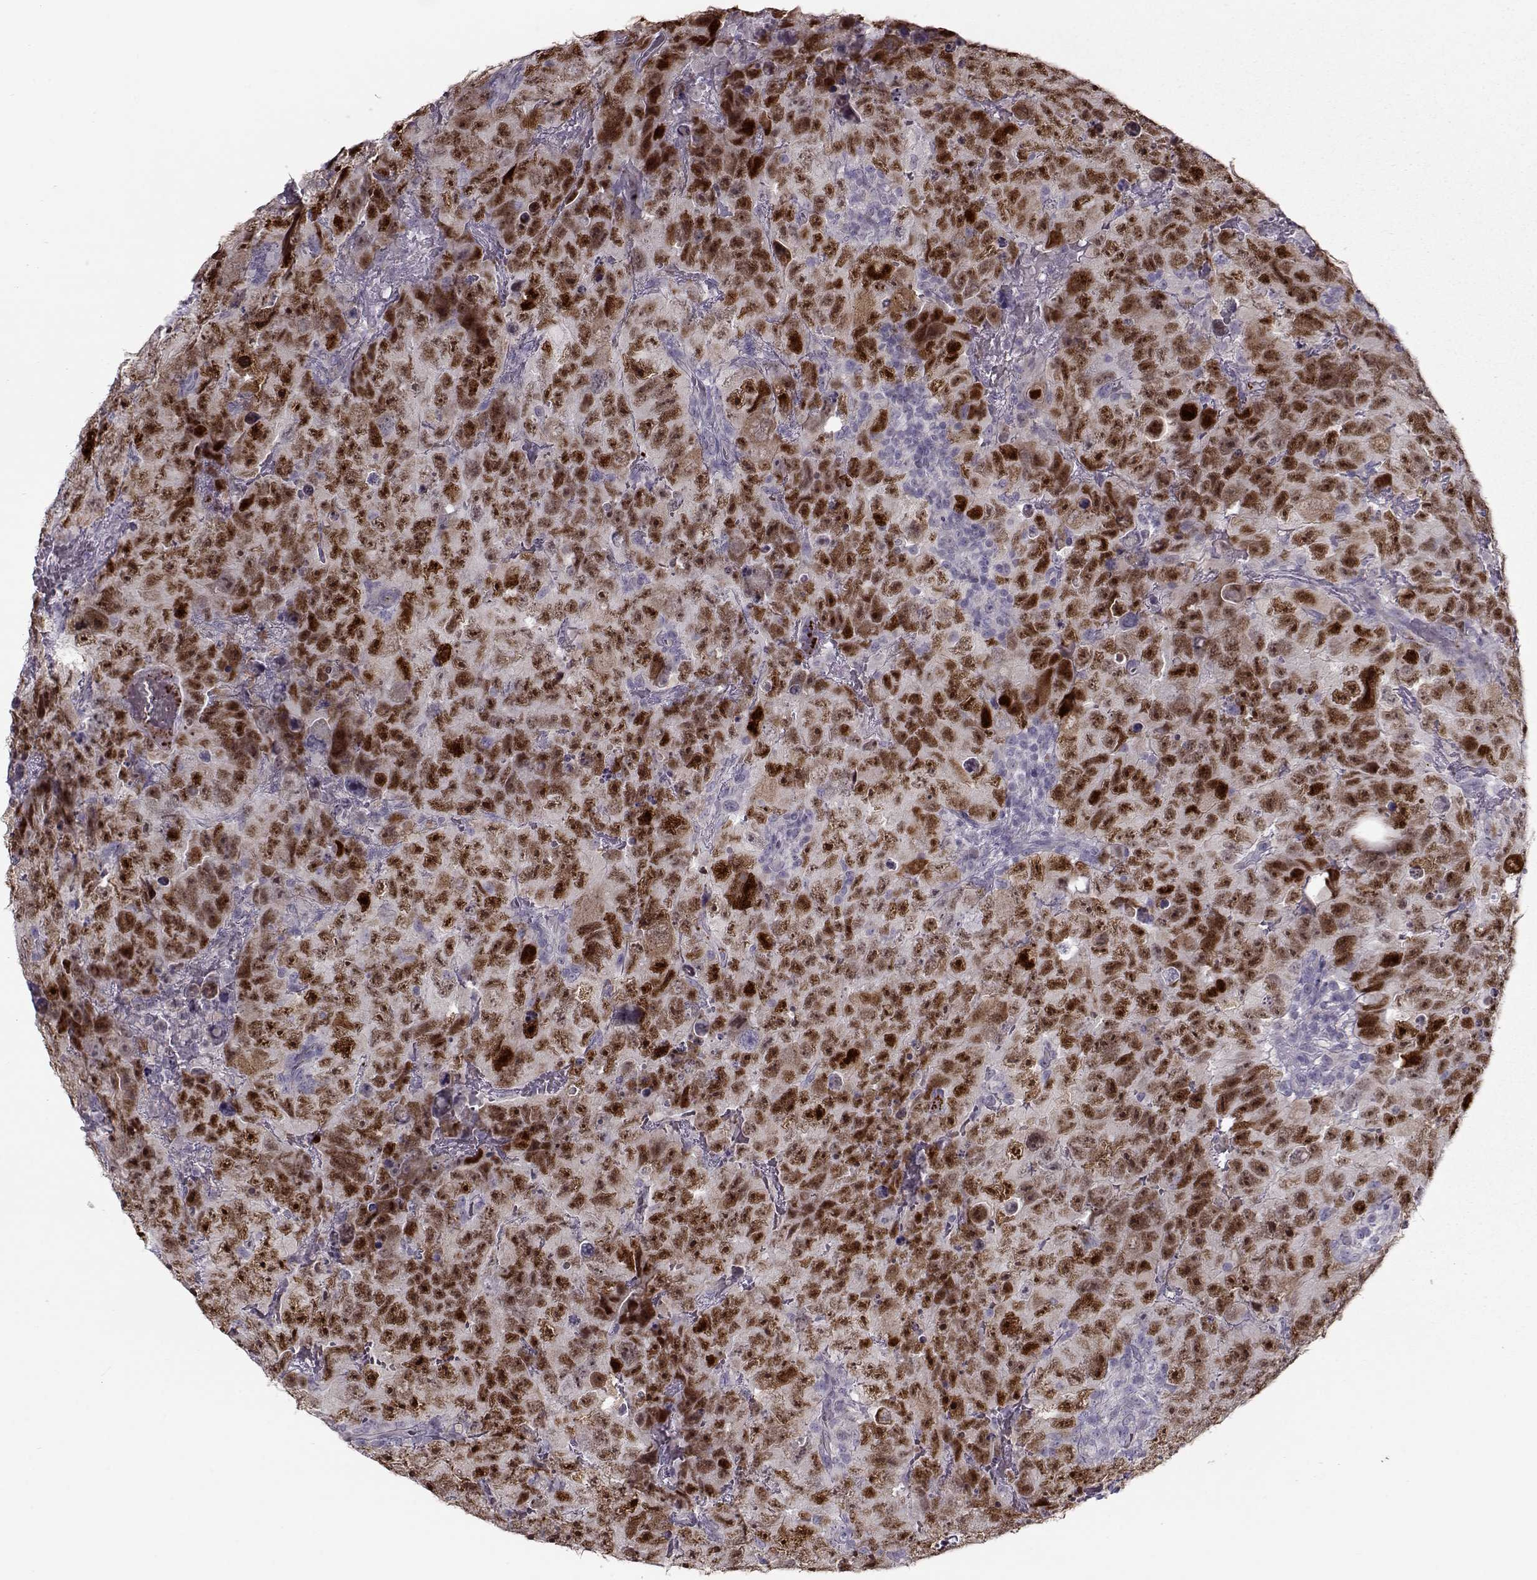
{"staining": {"intensity": "strong", "quantity": "25%-75%", "location": "nuclear"}, "tissue": "testis cancer", "cell_type": "Tumor cells", "image_type": "cancer", "snomed": [{"axis": "morphology", "description": "Carcinoma, Embryonal, NOS"}, {"axis": "topography", "description": "Testis"}], "caption": "A high-resolution micrograph shows immunohistochemistry staining of testis cancer (embryonal carcinoma), which displays strong nuclear positivity in about 25%-75% of tumor cells. Using DAB (brown) and hematoxylin (blue) stains, captured at high magnification using brightfield microscopy.", "gene": "KLF17", "patient": {"sex": "male", "age": 24}}